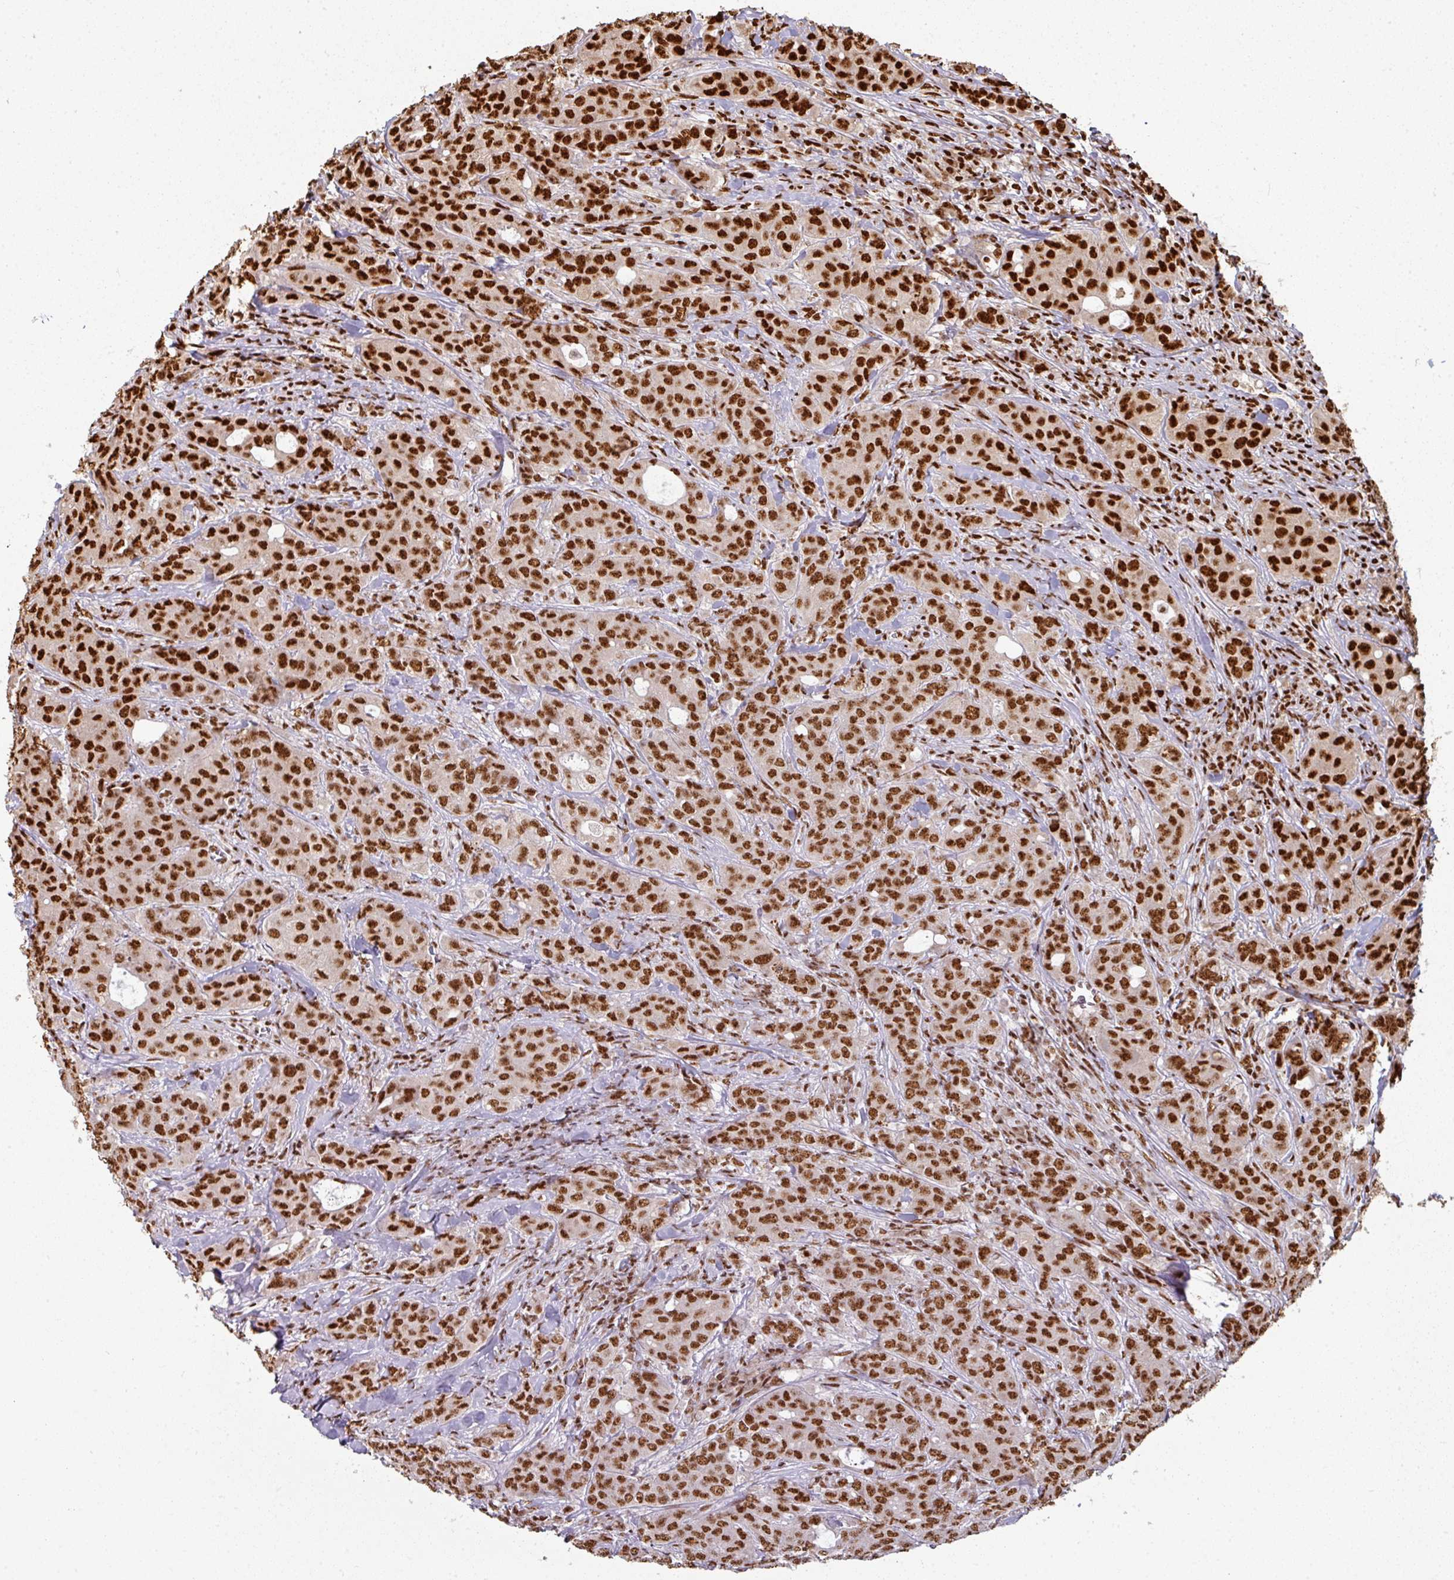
{"staining": {"intensity": "strong", "quantity": ">75%", "location": "nuclear"}, "tissue": "breast cancer", "cell_type": "Tumor cells", "image_type": "cancer", "snomed": [{"axis": "morphology", "description": "Duct carcinoma"}, {"axis": "topography", "description": "Breast"}], "caption": "Breast intraductal carcinoma stained for a protein demonstrates strong nuclear positivity in tumor cells.", "gene": "SIK3", "patient": {"sex": "female", "age": 43}}